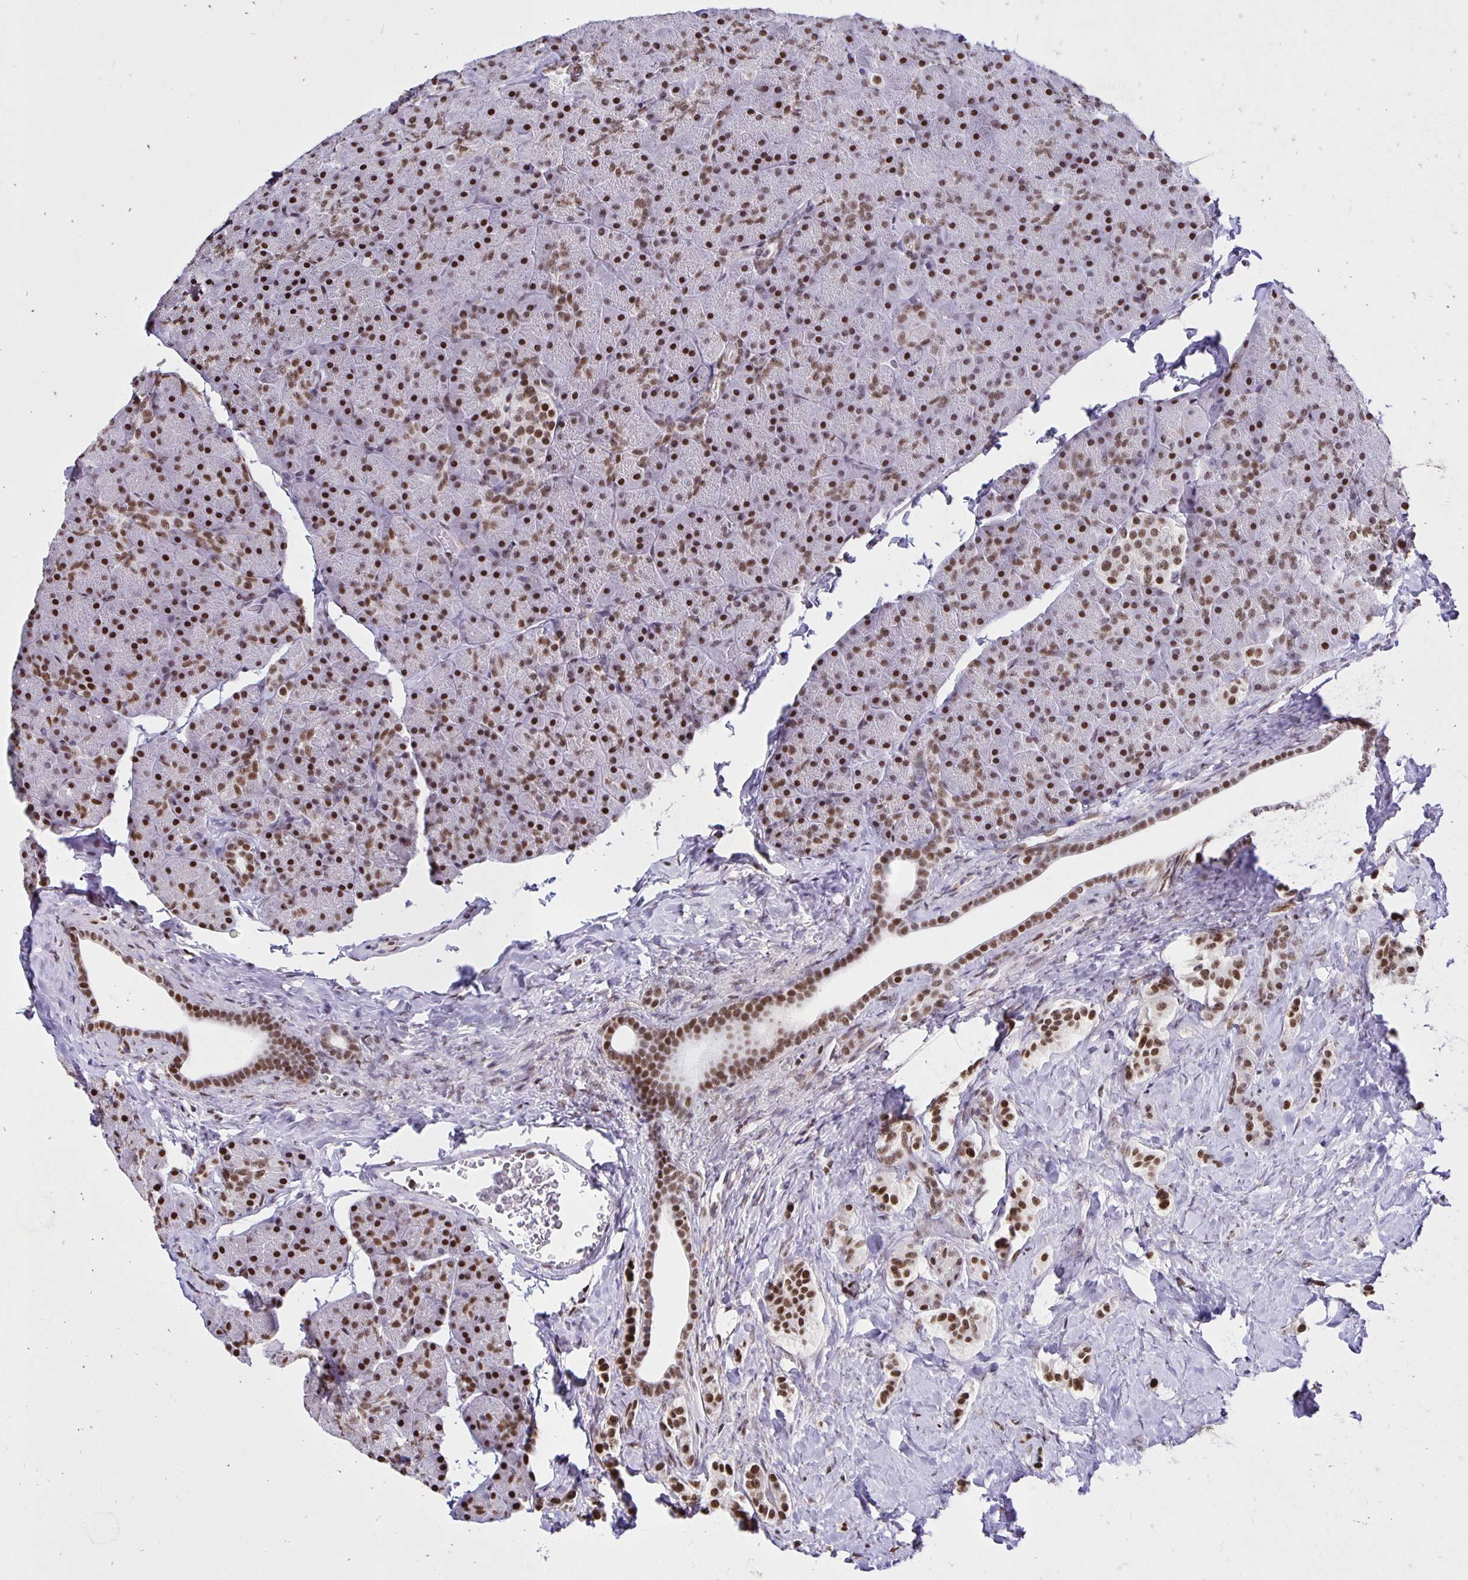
{"staining": {"intensity": "strong", "quantity": ">75%", "location": "nuclear"}, "tissue": "carcinoid", "cell_type": "Tumor cells", "image_type": "cancer", "snomed": [{"axis": "morphology", "description": "Normal tissue, NOS"}, {"axis": "morphology", "description": "Carcinoid, malignant, NOS"}, {"axis": "topography", "description": "Pancreas"}], "caption": "Protein analysis of carcinoid (malignant) tissue shows strong nuclear expression in approximately >75% of tumor cells. (Stains: DAB (3,3'-diaminobenzidine) in brown, nuclei in blue, Microscopy: brightfield microscopy at high magnification).", "gene": "ZNF579", "patient": {"sex": "male", "age": 36}}